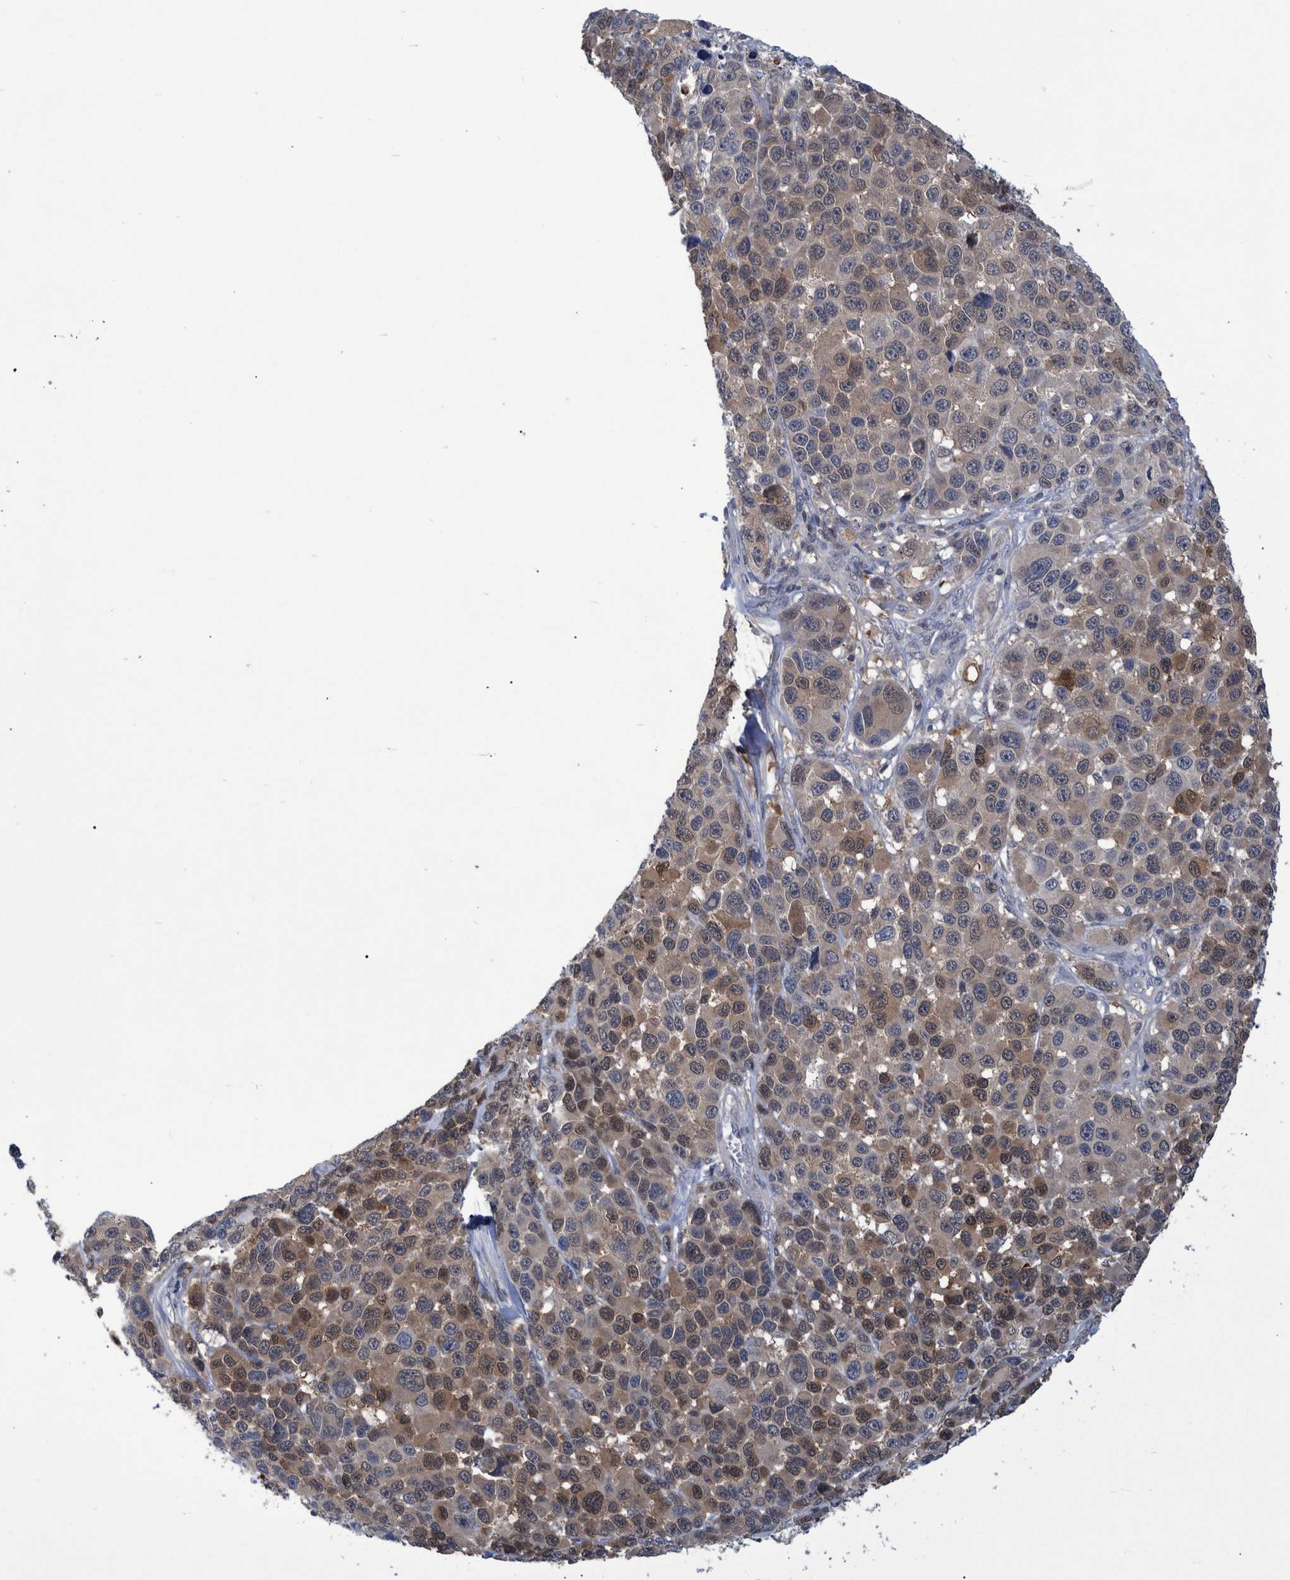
{"staining": {"intensity": "moderate", "quantity": "25%-75%", "location": "cytoplasmic/membranous"}, "tissue": "melanoma", "cell_type": "Tumor cells", "image_type": "cancer", "snomed": [{"axis": "morphology", "description": "Malignant melanoma, NOS"}, {"axis": "topography", "description": "Skin"}], "caption": "Melanoma stained for a protein displays moderate cytoplasmic/membranous positivity in tumor cells. (DAB = brown stain, brightfield microscopy at high magnification).", "gene": "PCYT2", "patient": {"sex": "male", "age": 53}}